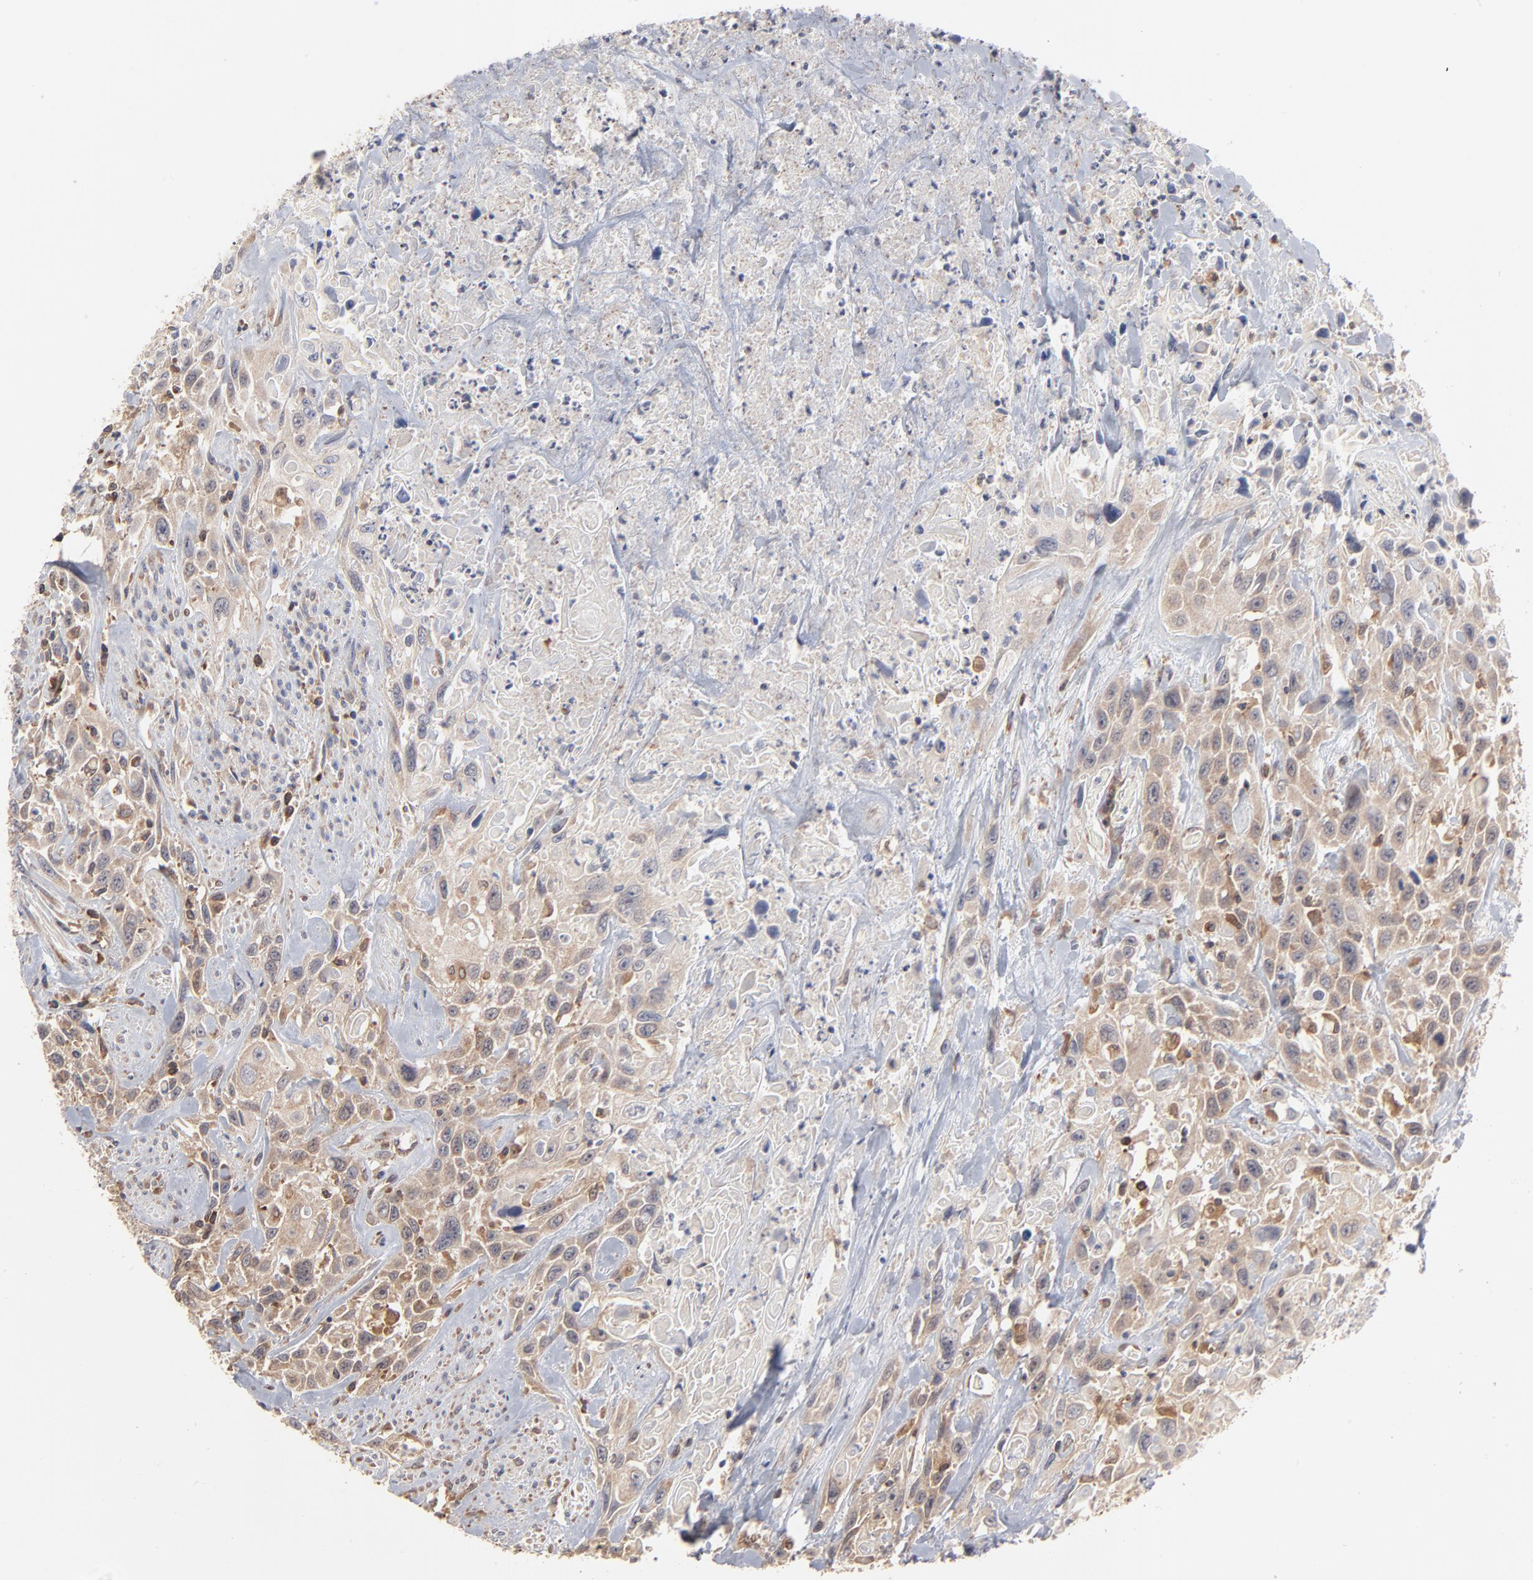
{"staining": {"intensity": "moderate", "quantity": ">75%", "location": "cytoplasmic/membranous"}, "tissue": "urothelial cancer", "cell_type": "Tumor cells", "image_type": "cancer", "snomed": [{"axis": "morphology", "description": "Urothelial carcinoma, High grade"}, {"axis": "topography", "description": "Urinary bladder"}], "caption": "An IHC image of neoplastic tissue is shown. Protein staining in brown highlights moderate cytoplasmic/membranous positivity in high-grade urothelial carcinoma within tumor cells.", "gene": "RNF213", "patient": {"sex": "female", "age": 84}}